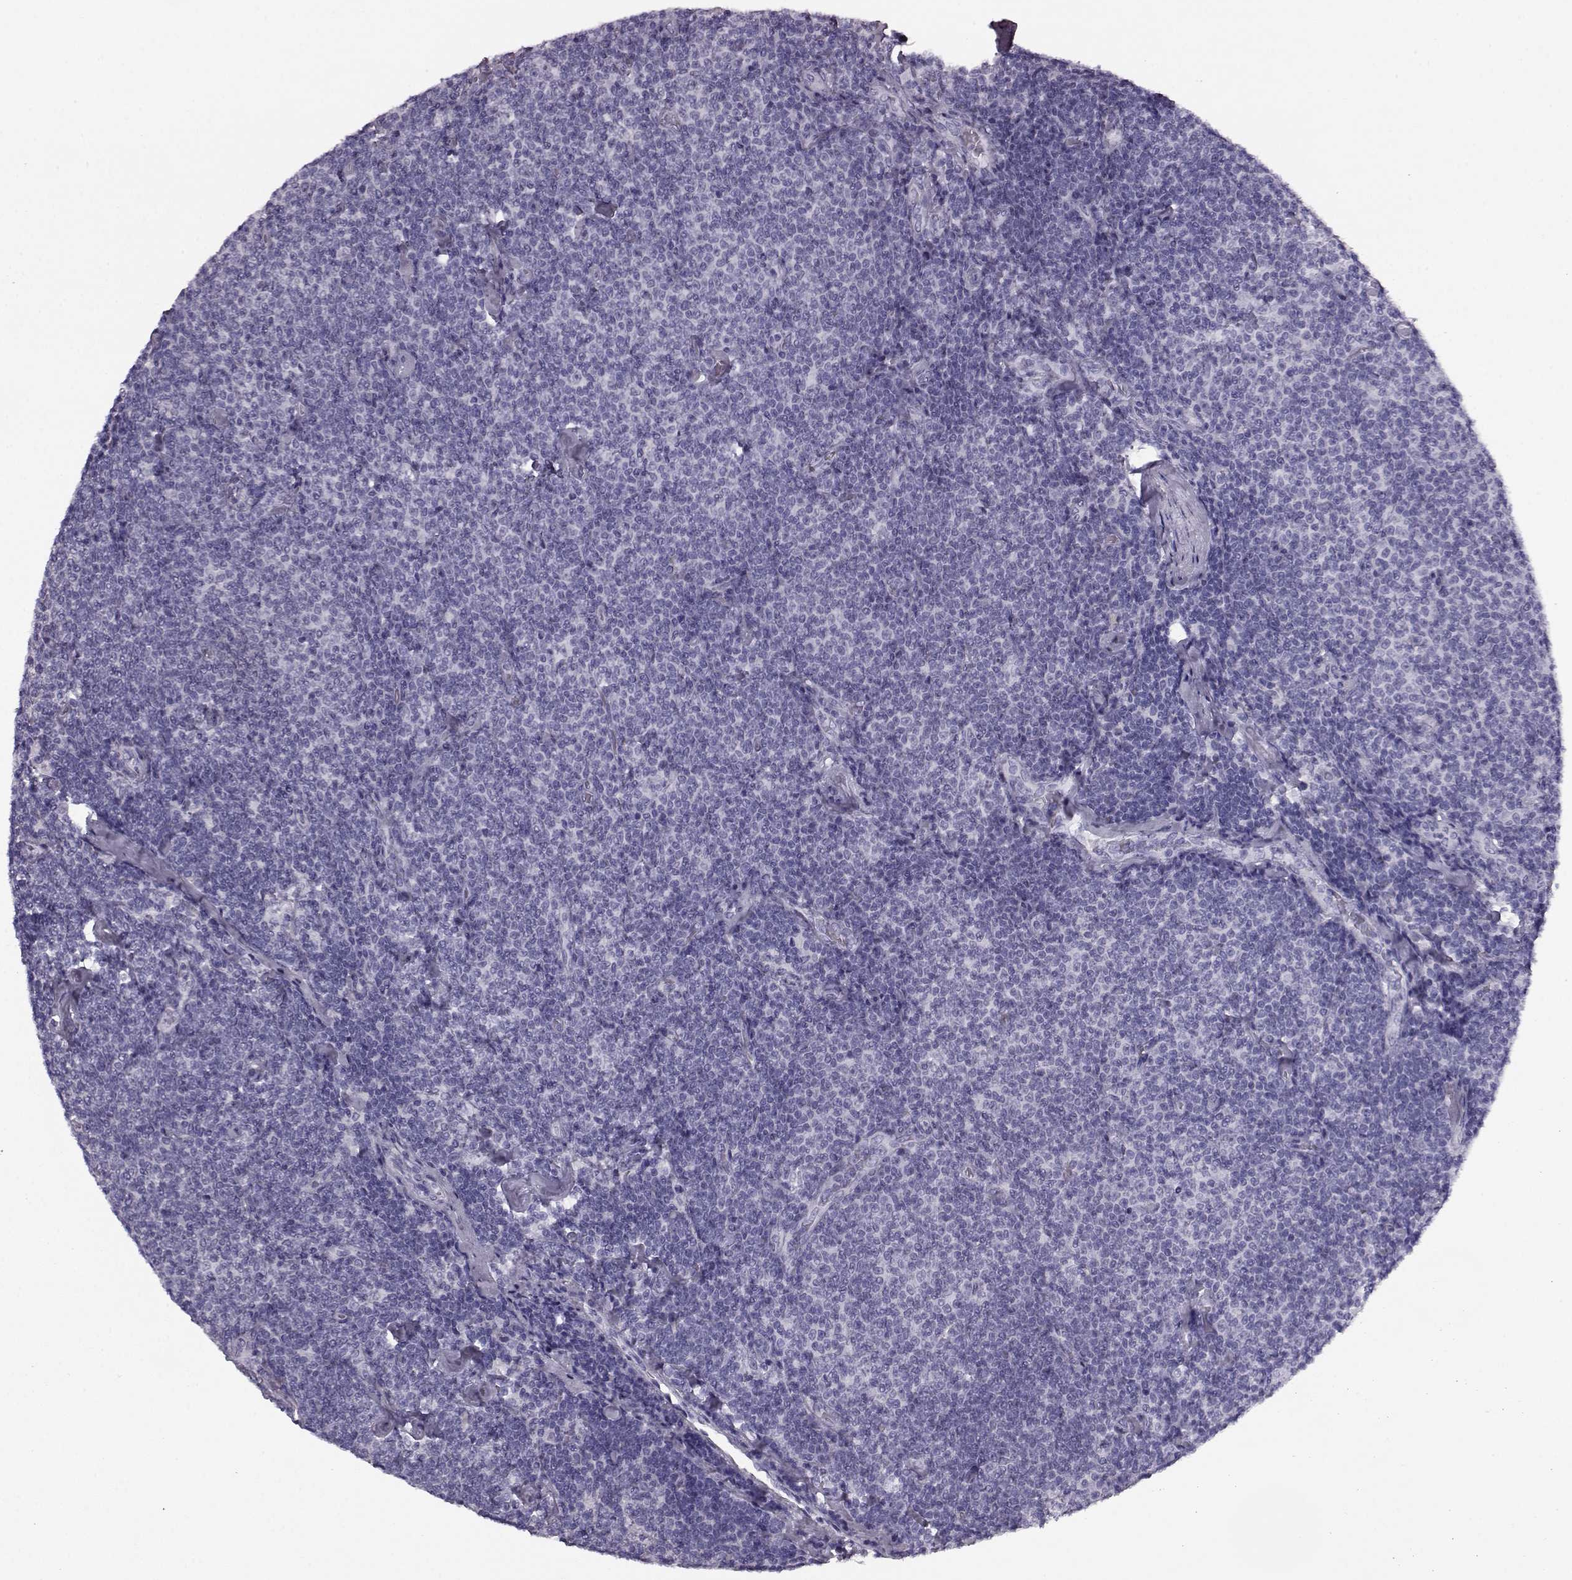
{"staining": {"intensity": "negative", "quantity": "none", "location": "none"}, "tissue": "lymphoma", "cell_type": "Tumor cells", "image_type": "cancer", "snomed": [{"axis": "morphology", "description": "Malignant lymphoma, non-Hodgkin's type, Low grade"}, {"axis": "topography", "description": "Lymph node"}], "caption": "An IHC photomicrograph of low-grade malignant lymphoma, non-Hodgkin's type is shown. There is no staining in tumor cells of low-grade malignant lymphoma, non-Hodgkin's type.", "gene": "AIPL1", "patient": {"sex": "male", "age": 81}}